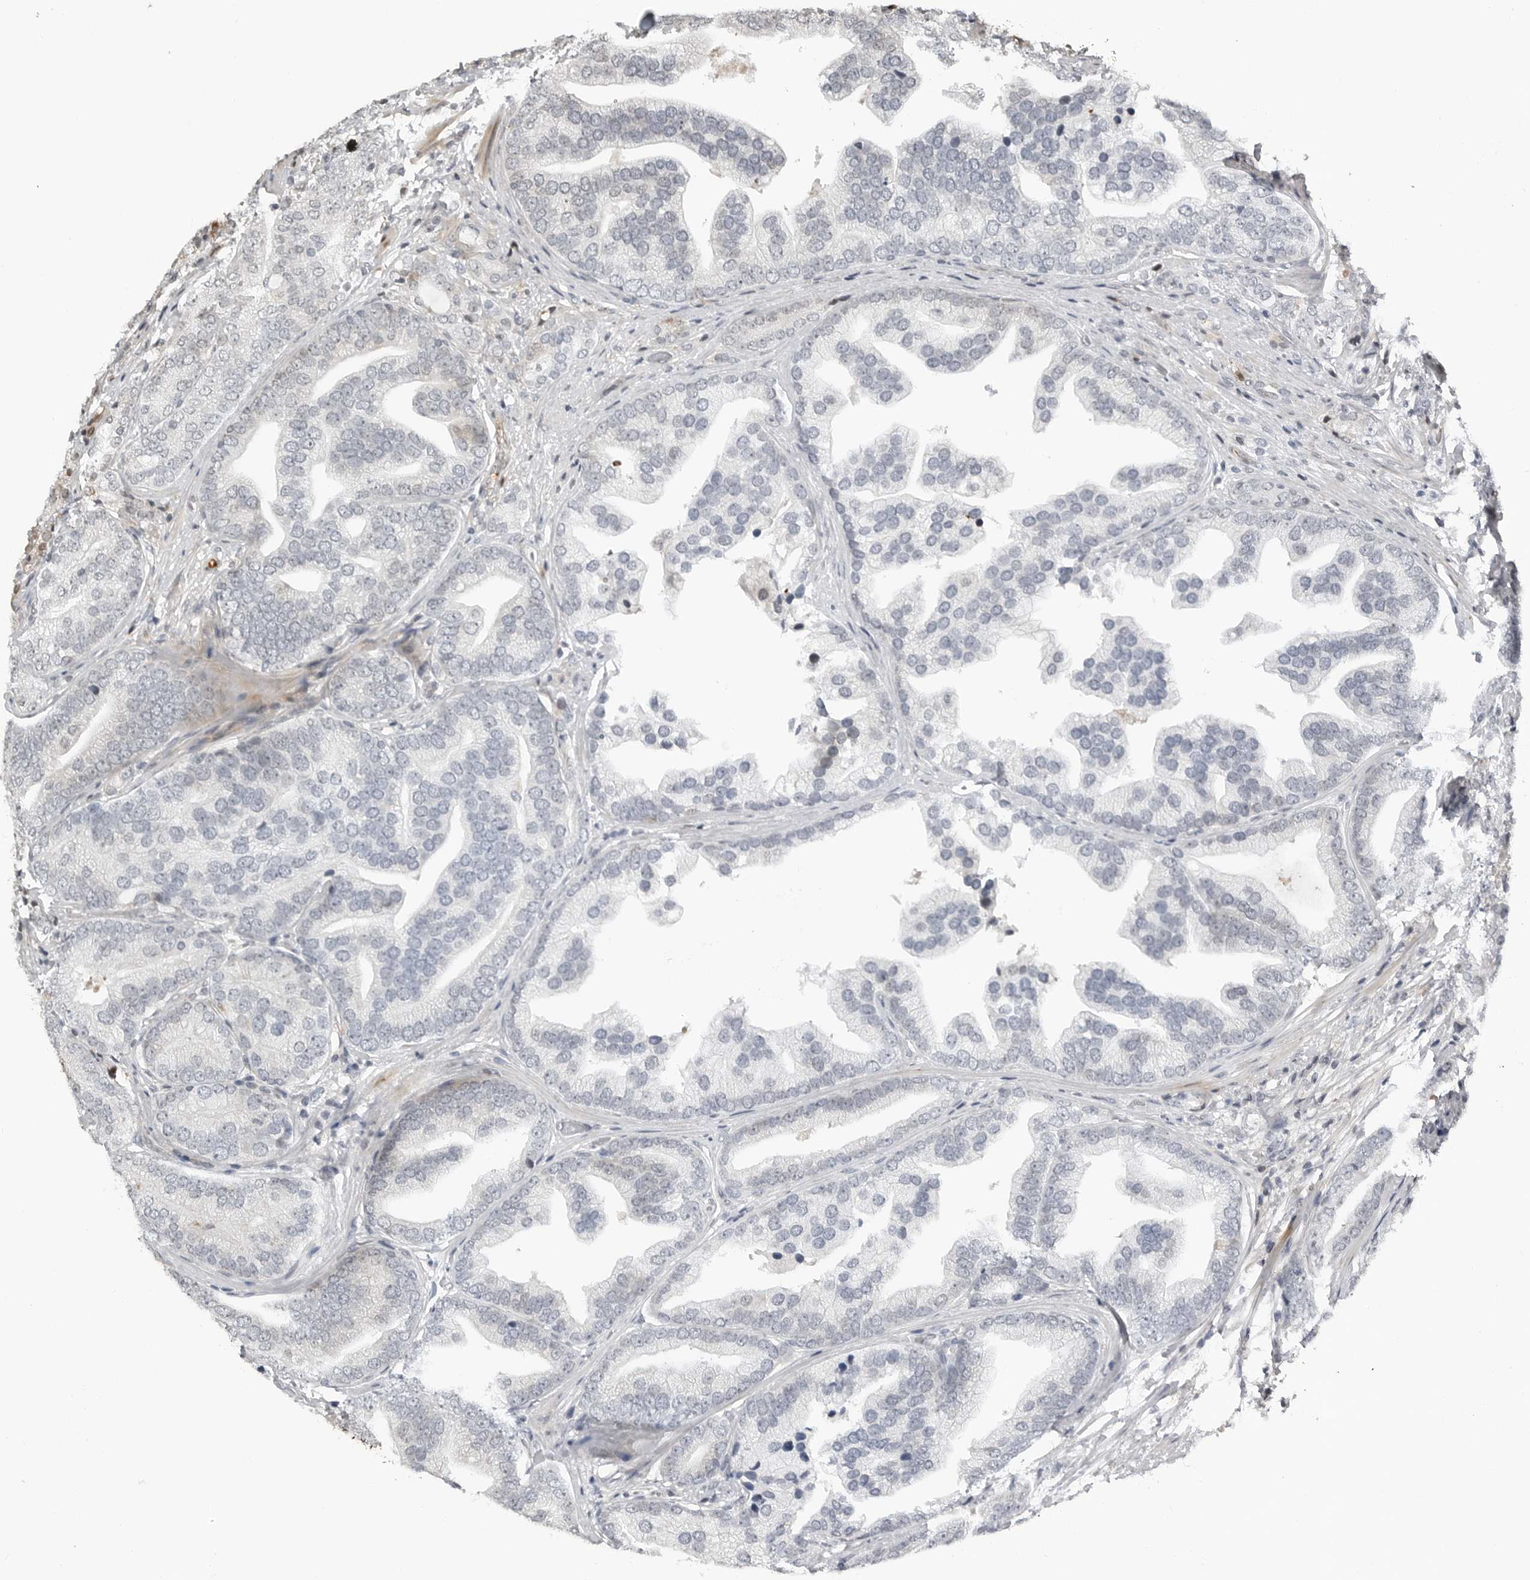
{"staining": {"intensity": "negative", "quantity": "none", "location": "none"}, "tissue": "prostate cancer", "cell_type": "Tumor cells", "image_type": "cancer", "snomed": [{"axis": "morphology", "description": "Adenocarcinoma, High grade"}, {"axis": "topography", "description": "Prostate"}], "caption": "The IHC histopathology image has no significant positivity in tumor cells of prostate cancer (adenocarcinoma (high-grade)) tissue. (DAB (3,3'-diaminobenzidine) immunohistochemistry visualized using brightfield microscopy, high magnification).", "gene": "CXCR5", "patient": {"sex": "male", "age": 57}}